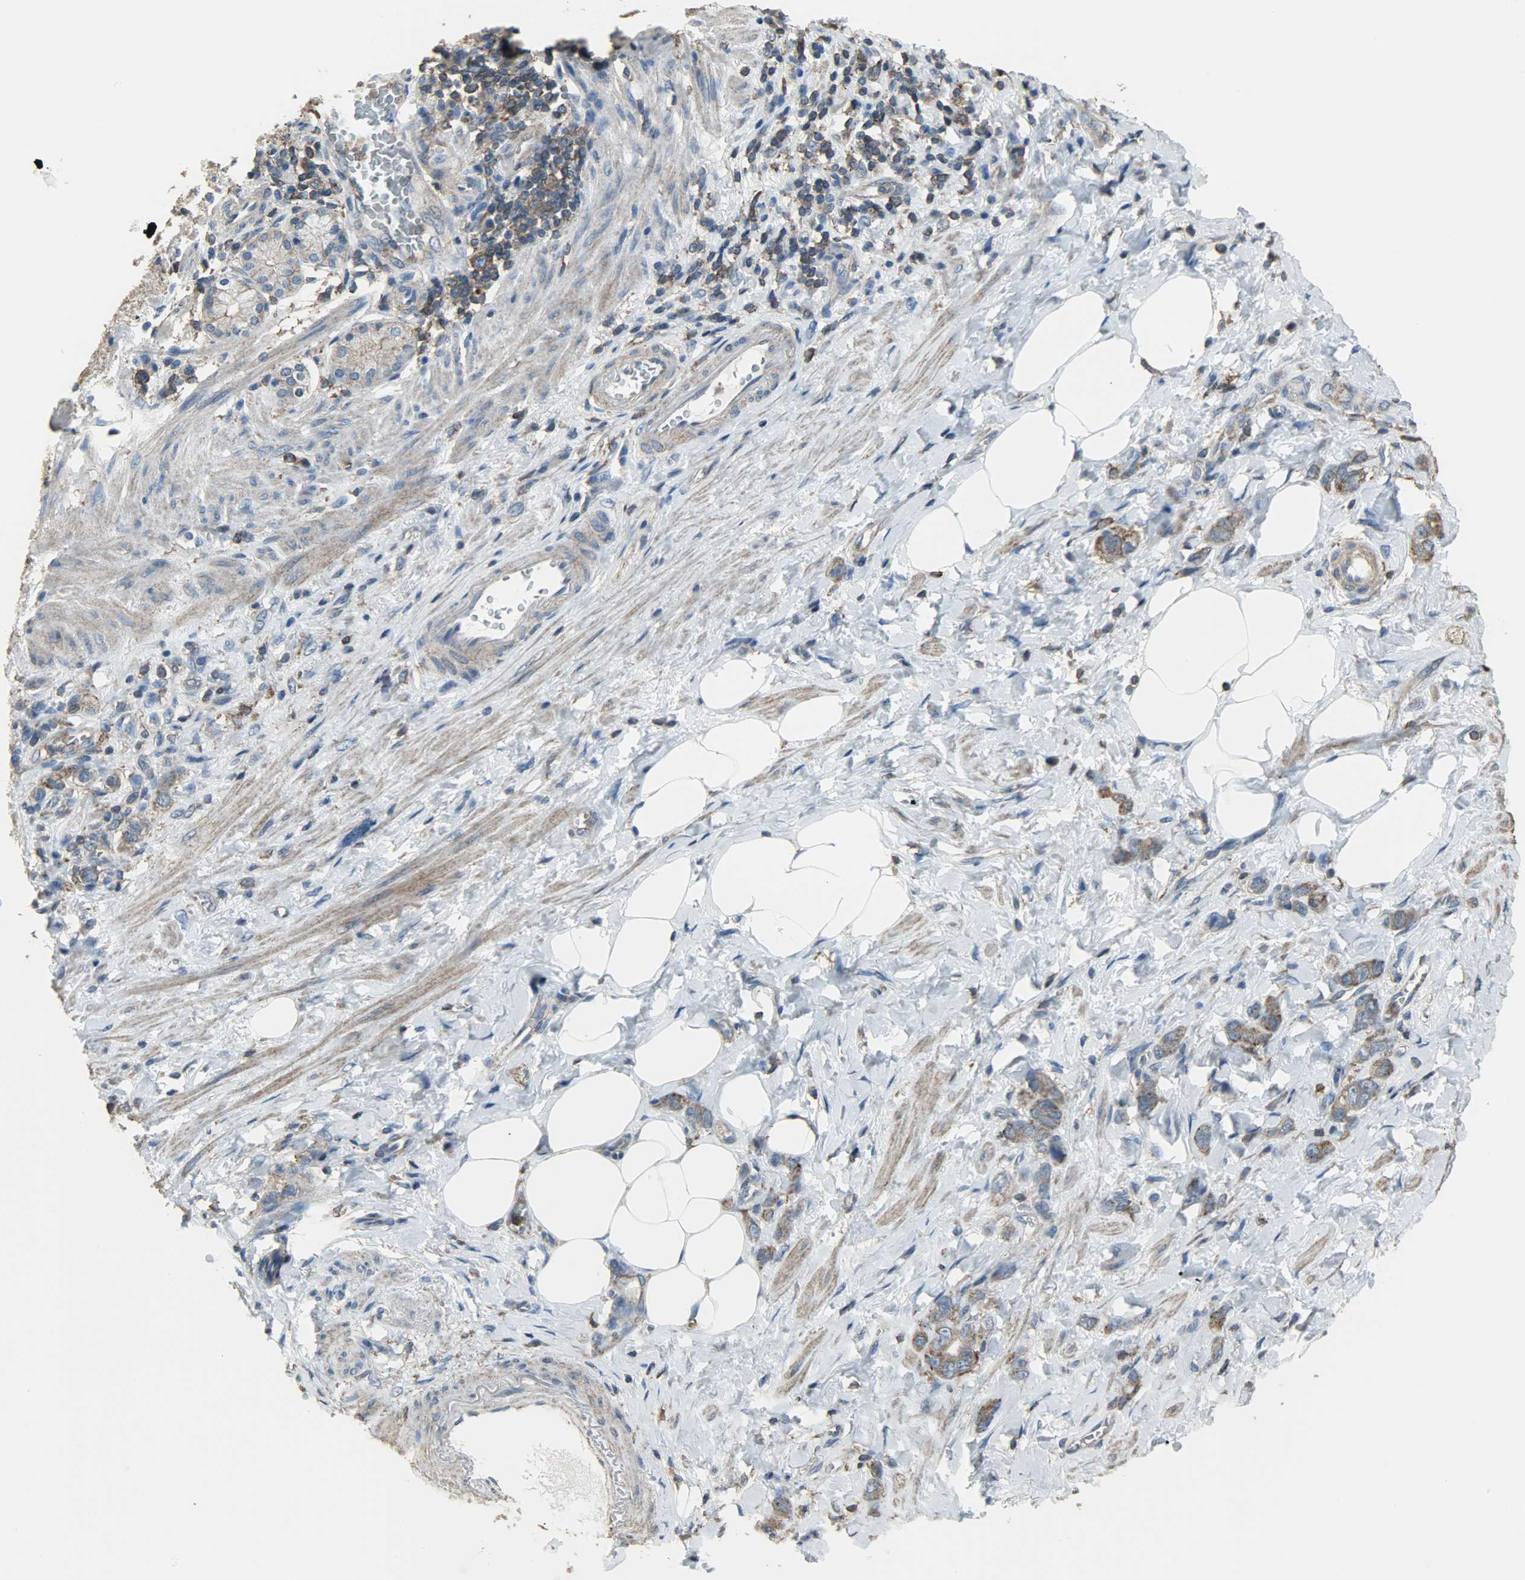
{"staining": {"intensity": "moderate", "quantity": ">75%", "location": "cytoplasmic/membranous"}, "tissue": "stomach cancer", "cell_type": "Tumor cells", "image_type": "cancer", "snomed": [{"axis": "morphology", "description": "Adenocarcinoma, NOS"}, {"axis": "topography", "description": "Stomach"}], "caption": "DAB immunohistochemical staining of human stomach cancer reveals moderate cytoplasmic/membranous protein expression in about >75% of tumor cells.", "gene": "DNAJA4", "patient": {"sex": "male", "age": 82}}